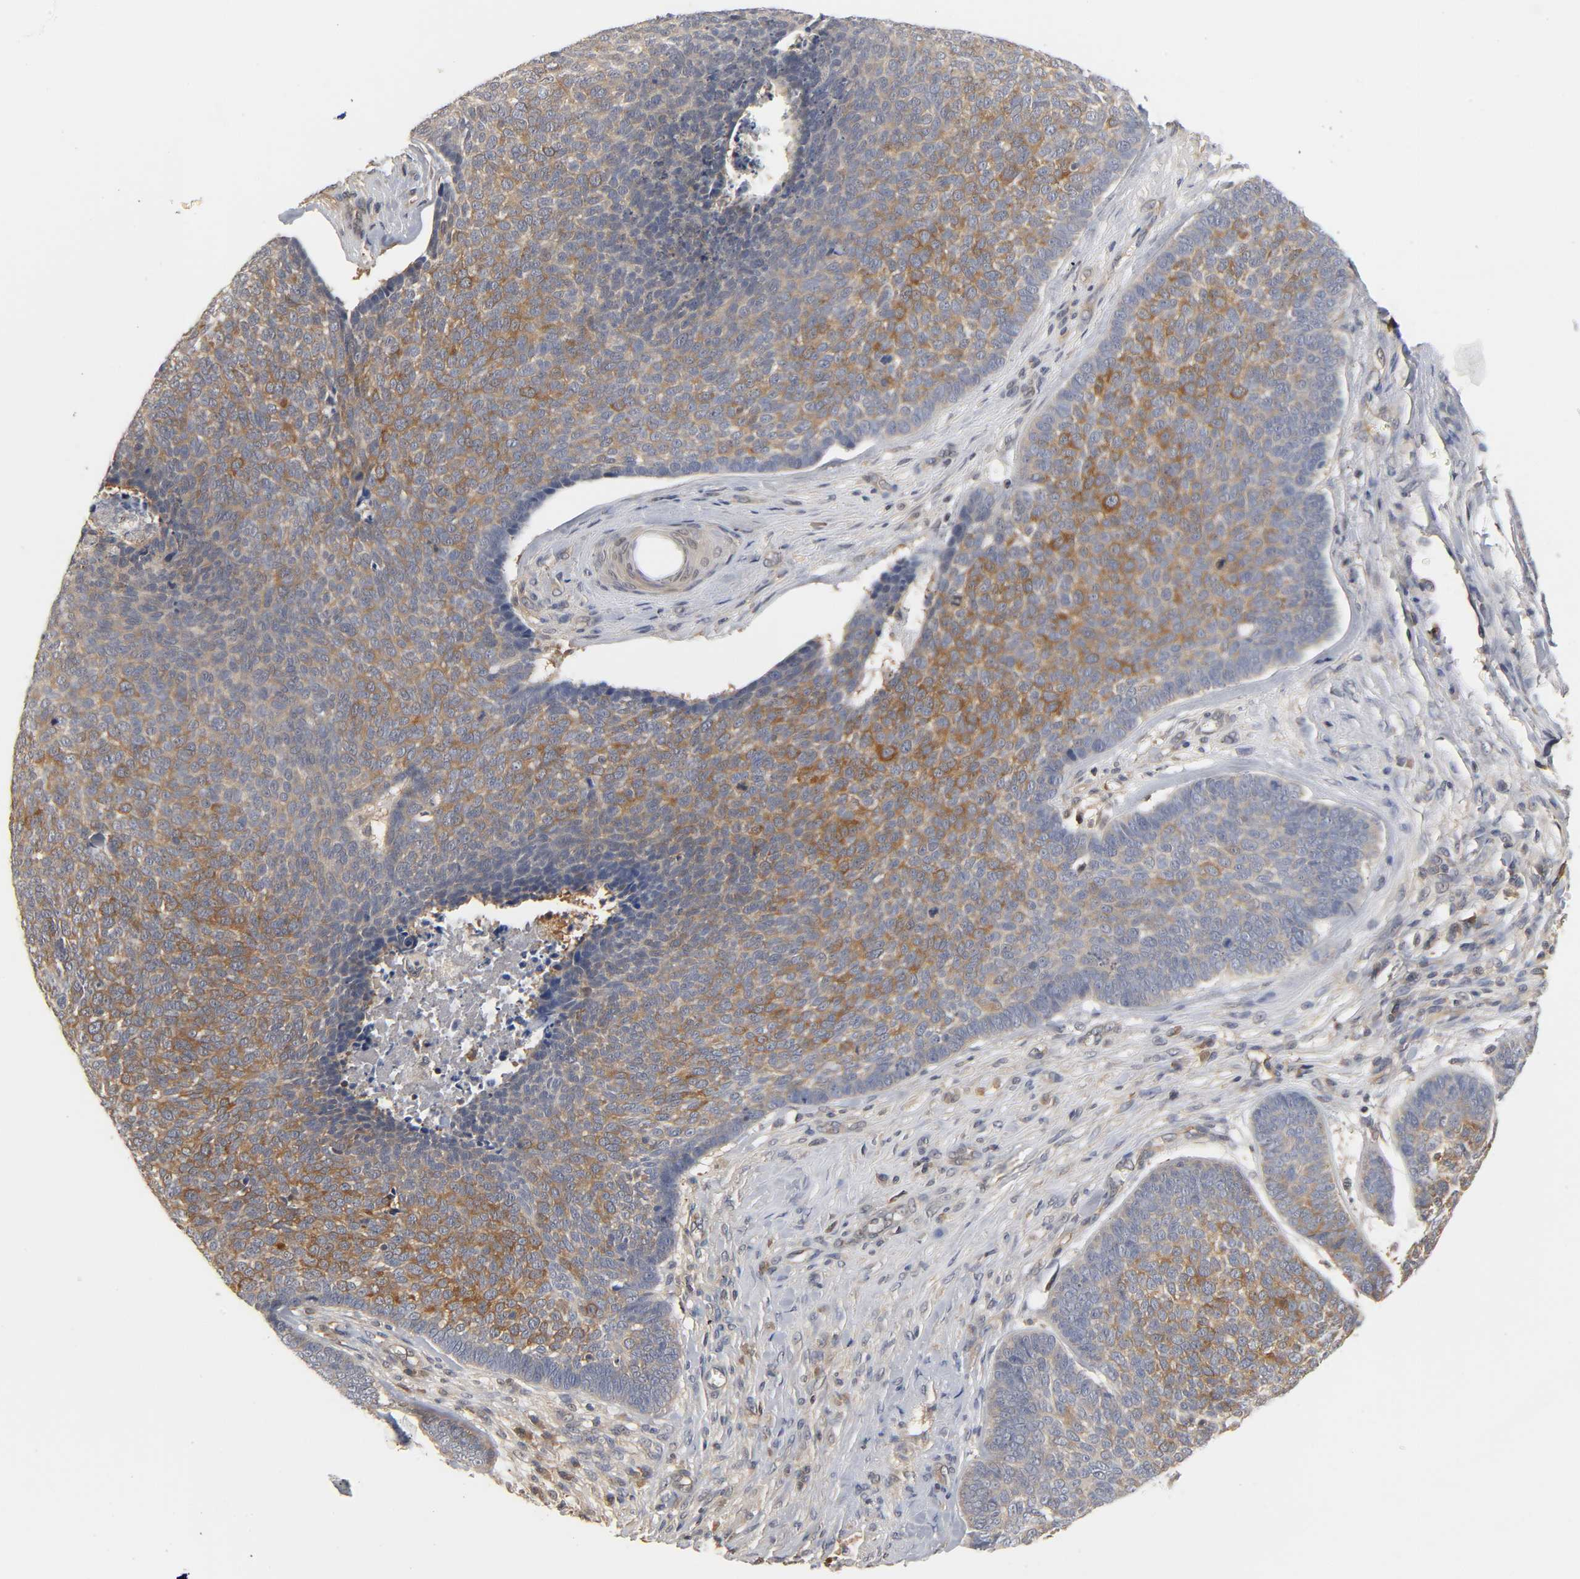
{"staining": {"intensity": "moderate", "quantity": "25%-75%", "location": "cytoplasmic/membranous"}, "tissue": "skin cancer", "cell_type": "Tumor cells", "image_type": "cancer", "snomed": [{"axis": "morphology", "description": "Basal cell carcinoma"}, {"axis": "topography", "description": "Skin"}], "caption": "Basal cell carcinoma (skin) was stained to show a protein in brown. There is medium levels of moderate cytoplasmic/membranous positivity in approximately 25%-75% of tumor cells.", "gene": "PDE5A", "patient": {"sex": "male", "age": 84}}